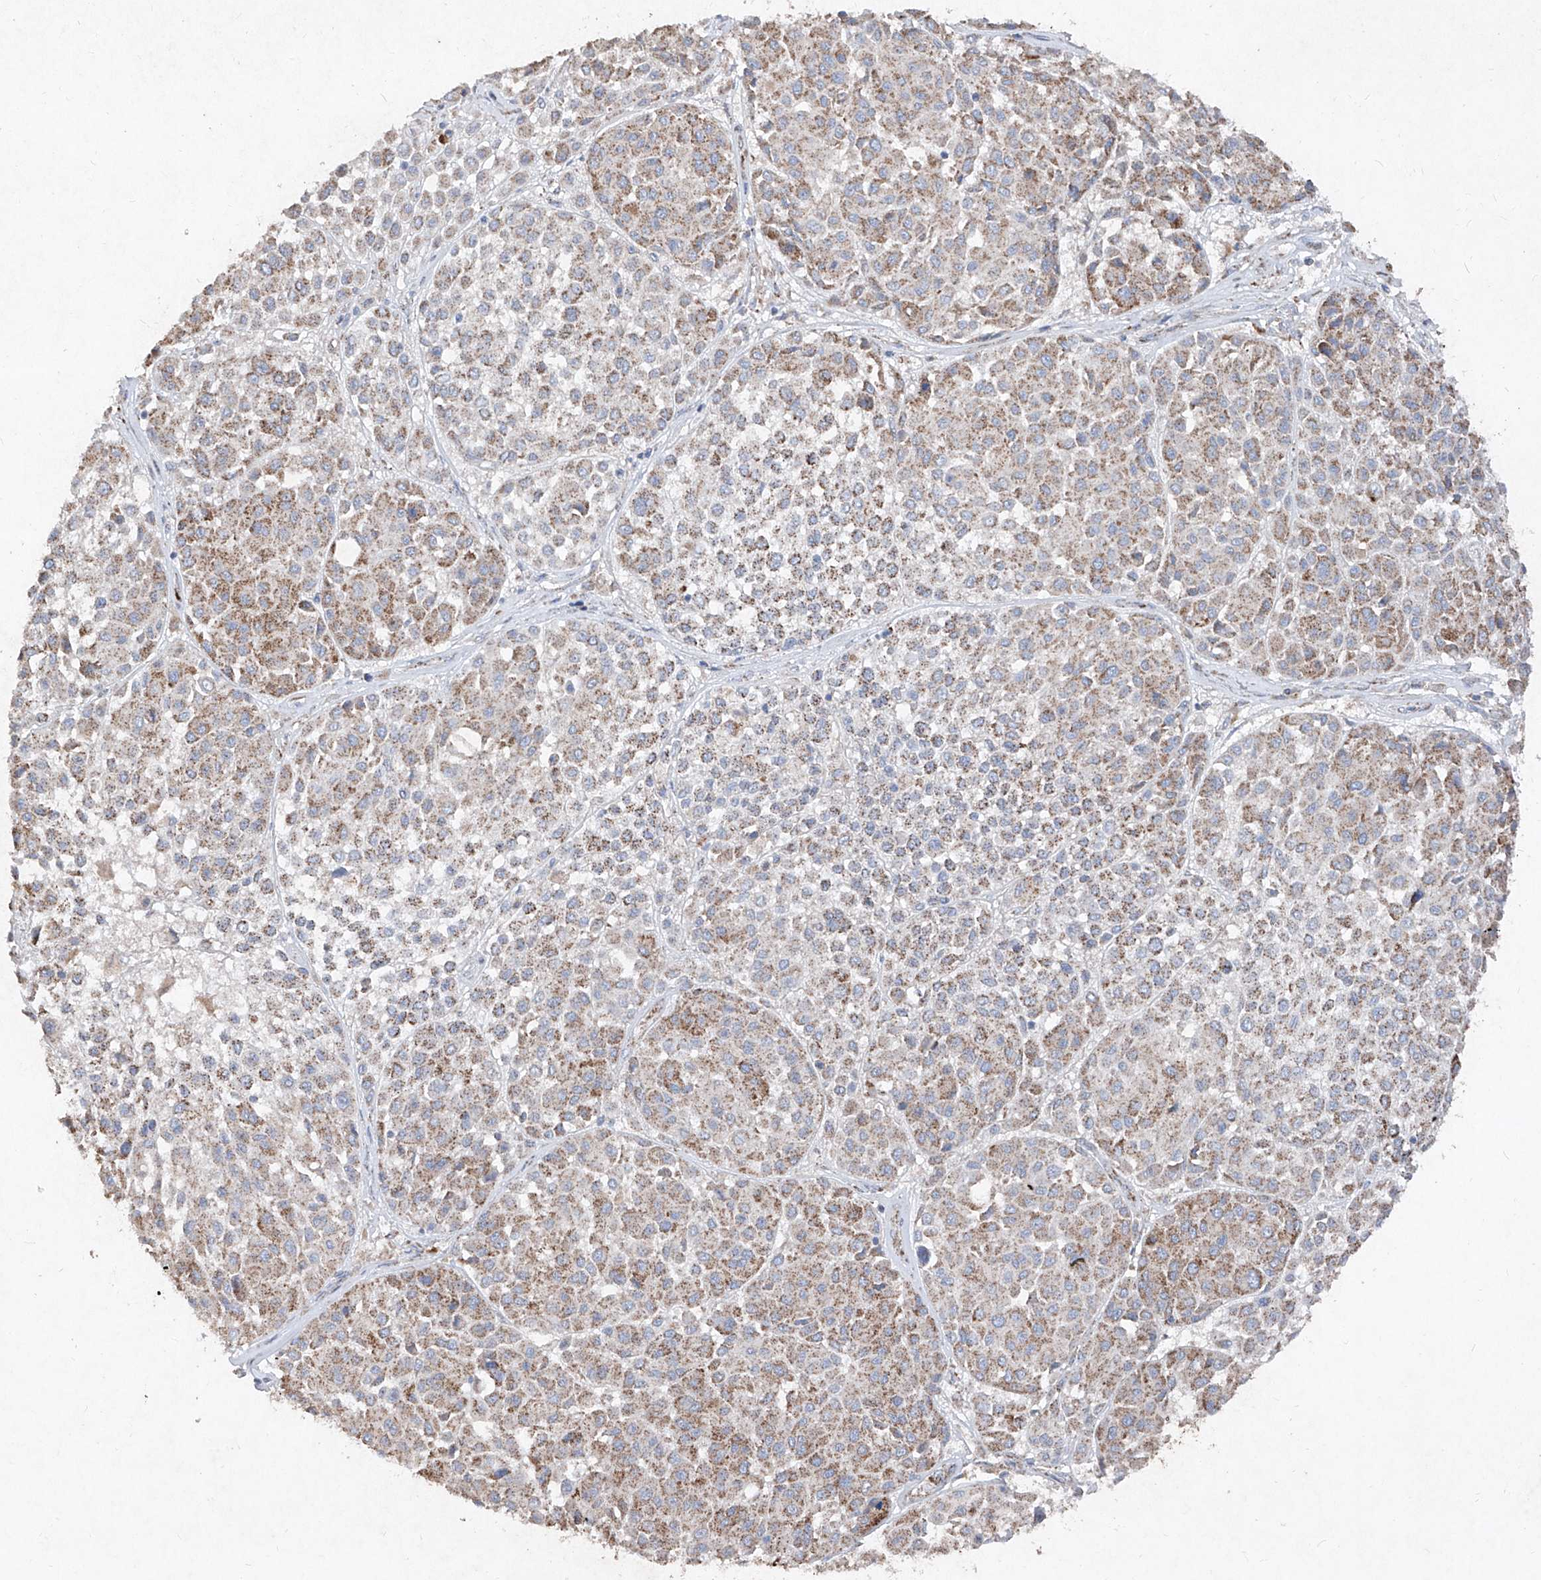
{"staining": {"intensity": "weak", "quantity": ">75%", "location": "cytoplasmic/membranous"}, "tissue": "melanoma", "cell_type": "Tumor cells", "image_type": "cancer", "snomed": [{"axis": "morphology", "description": "Malignant melanoma, Metastatic site"}, {"axis": "topography", "description": "Soft tissue"}], "caption": "Immunohistochemical staining of human malignant melanoma (metastatic site) displays low levels of weak cytoplasmic/membranous protein positivity in approximately >75% of tumor cells.", "gene": "ABCD3", "patient": {"sex": "male", "age": 41}}